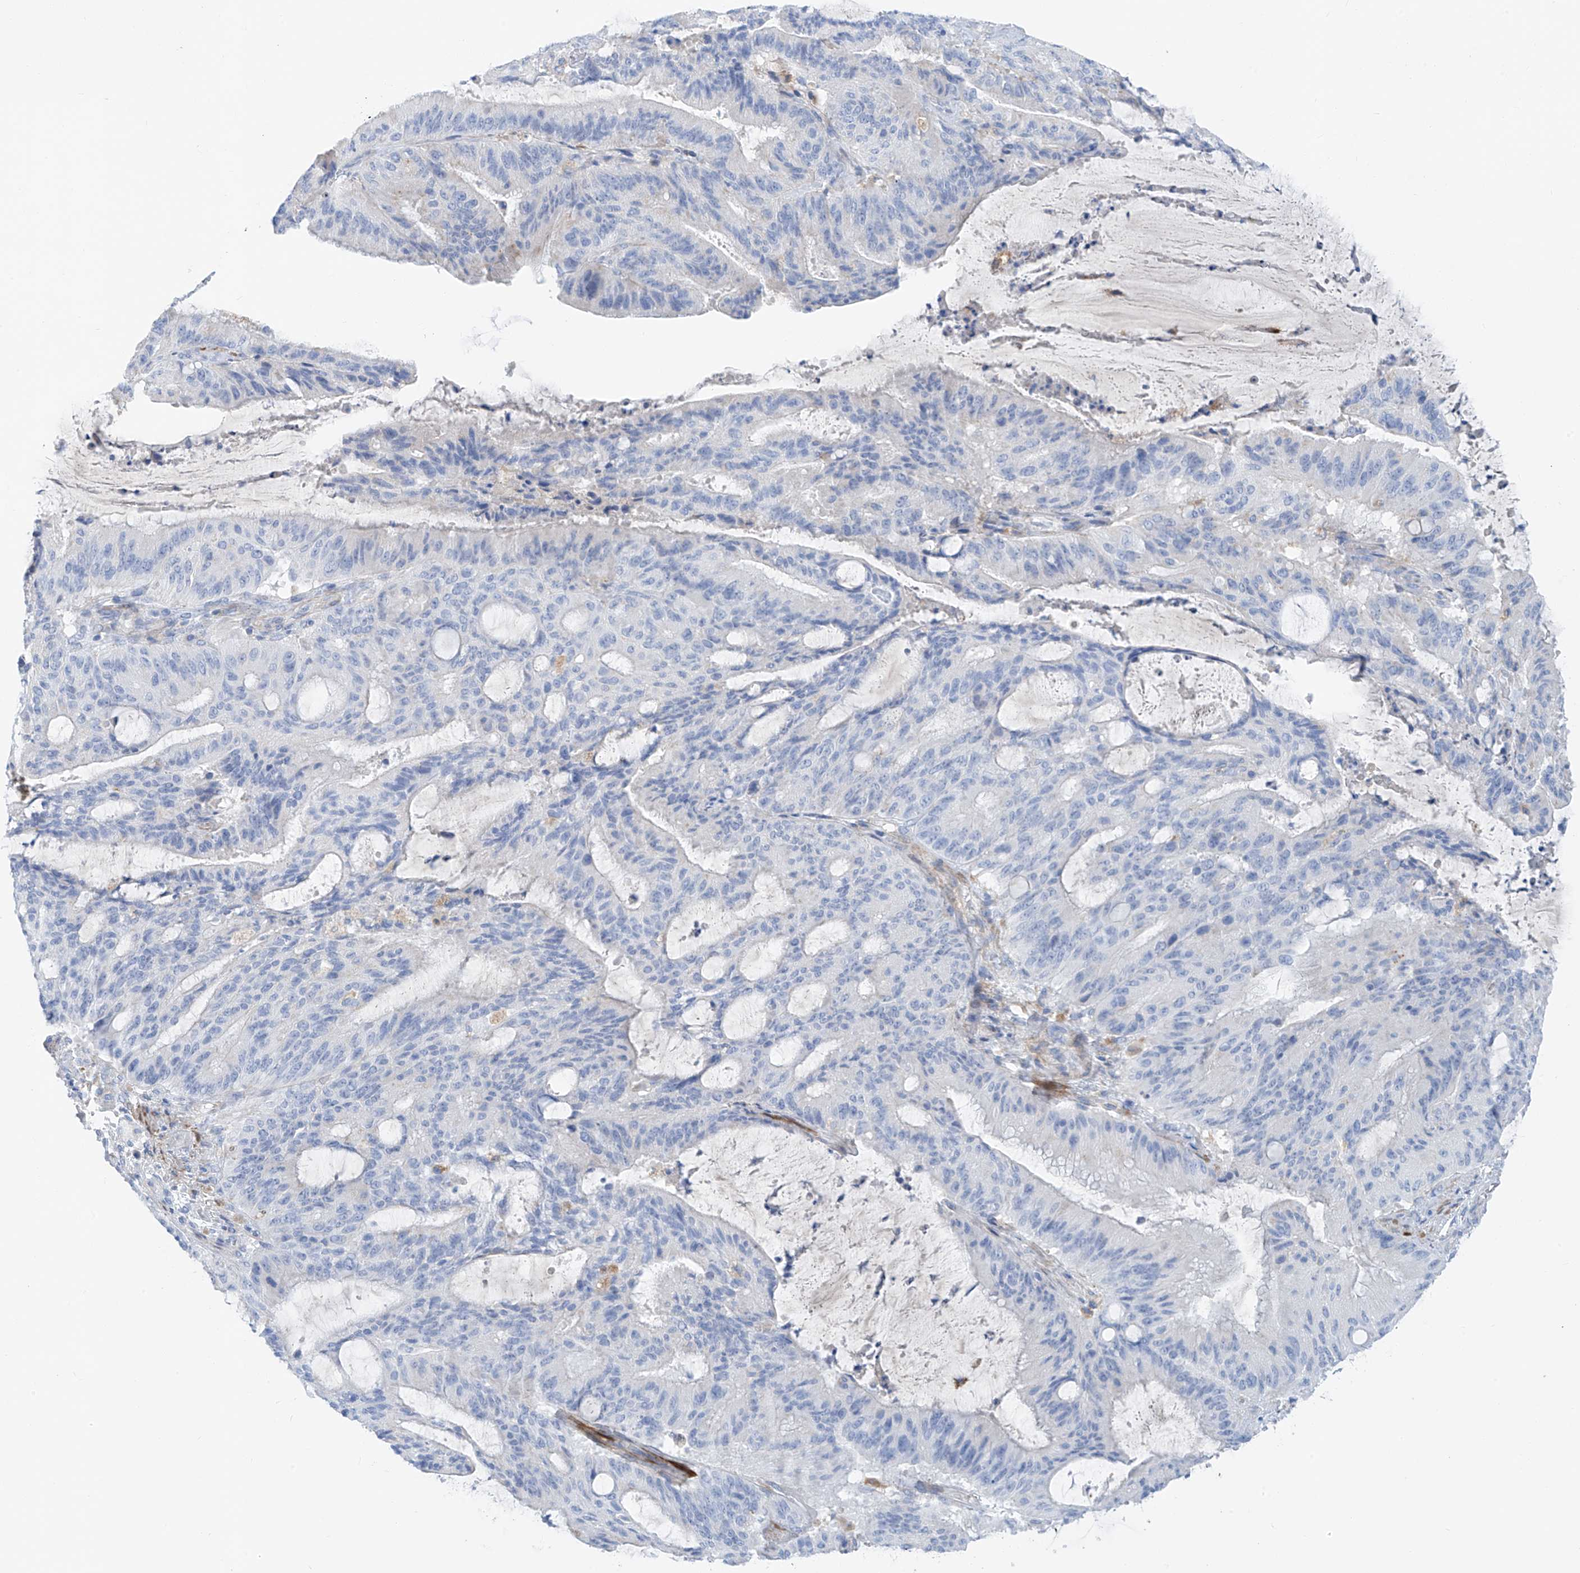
{"staining": {"intensity": "negative", "quantity": "none", "location": "none"}, "tissue": "liver cancer", "cell_type": "Tumor cells", "image_type": "cancer", "snomed": [{"axis": "morphology", "description": "Normal tissue, NOS"}, {"axis": "morphology", "description": "Cholangiocarcinoma"}, {"axis": "topography", "description": "Liver"}, {"axis": "topography", "description": "Peripheral nerve tissue"}], "caption": "Immunohistochemistry image of human liver cancer stained for a protein (brown), which displays no expression in tumor cells.", "gene": "GLMP", "patient": {"sex": "female", "age": 73}}